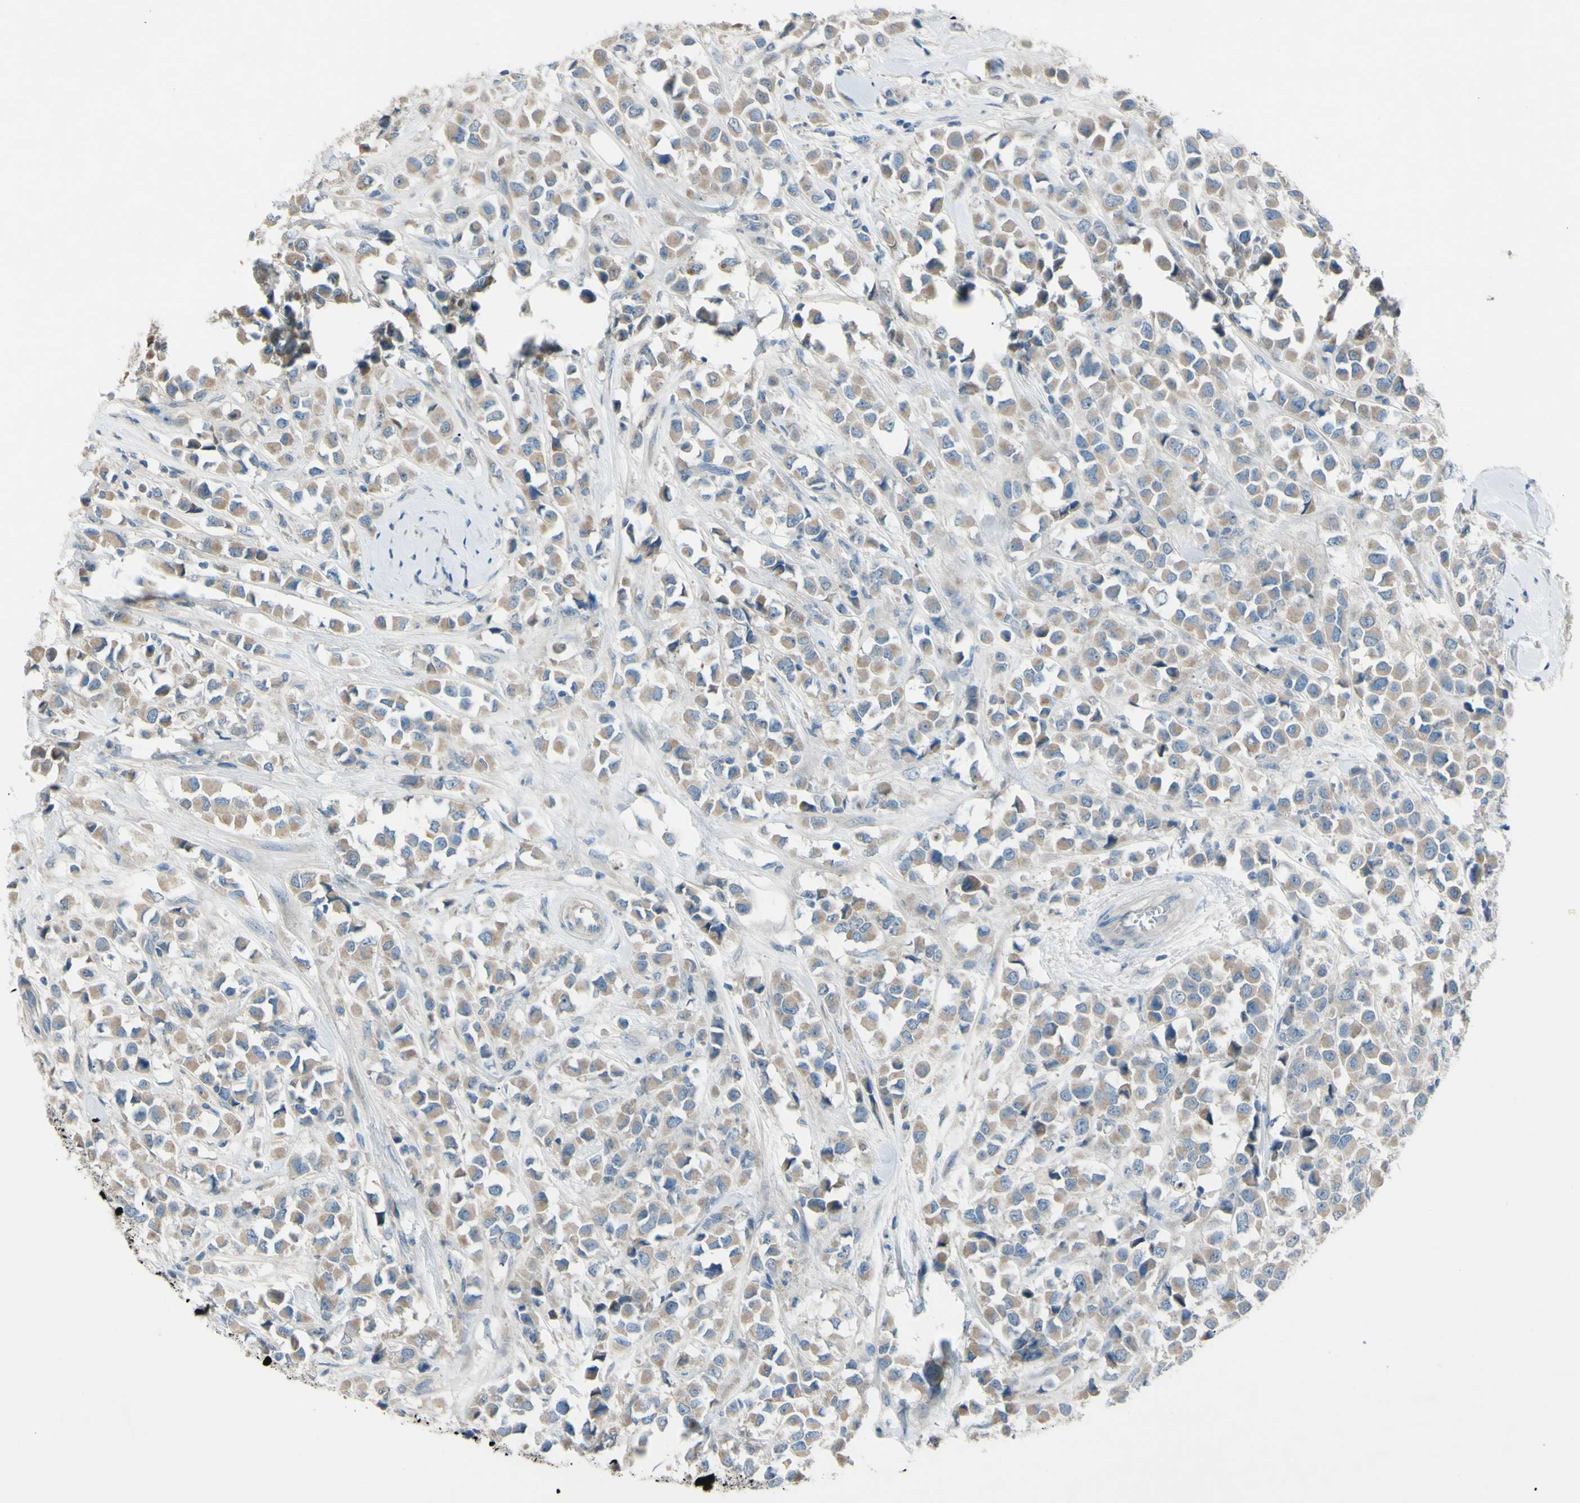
{"staining": {"intensity": "moderate", "quantity": ">75%", "location": "cytoplasmic/membranous"}, "tissue": "breast cancer", "cell_type": "Tumor cells", "image_type": "cancer", "snomed": [{"axis": "morphology", "description": "Duct carcinoma"}, {"axis": "topography", "description": "Breast"}], "caption": "Immunohistochemistry (IHC) staining of breast cancer (infiltrating ductal carcinoma), which reveals medium levels of moderate cytoplasmic/membranous positivity in about >75% of tumor cells indicating moderate cytoplasmic/membranous protein positivity. The staining was performed using DAB (brown) for protein detection and nuclei were counterstained in hematoxylin (blue).", "gene": "ATRN", "patient": {"sex": "female", "age": 61}}